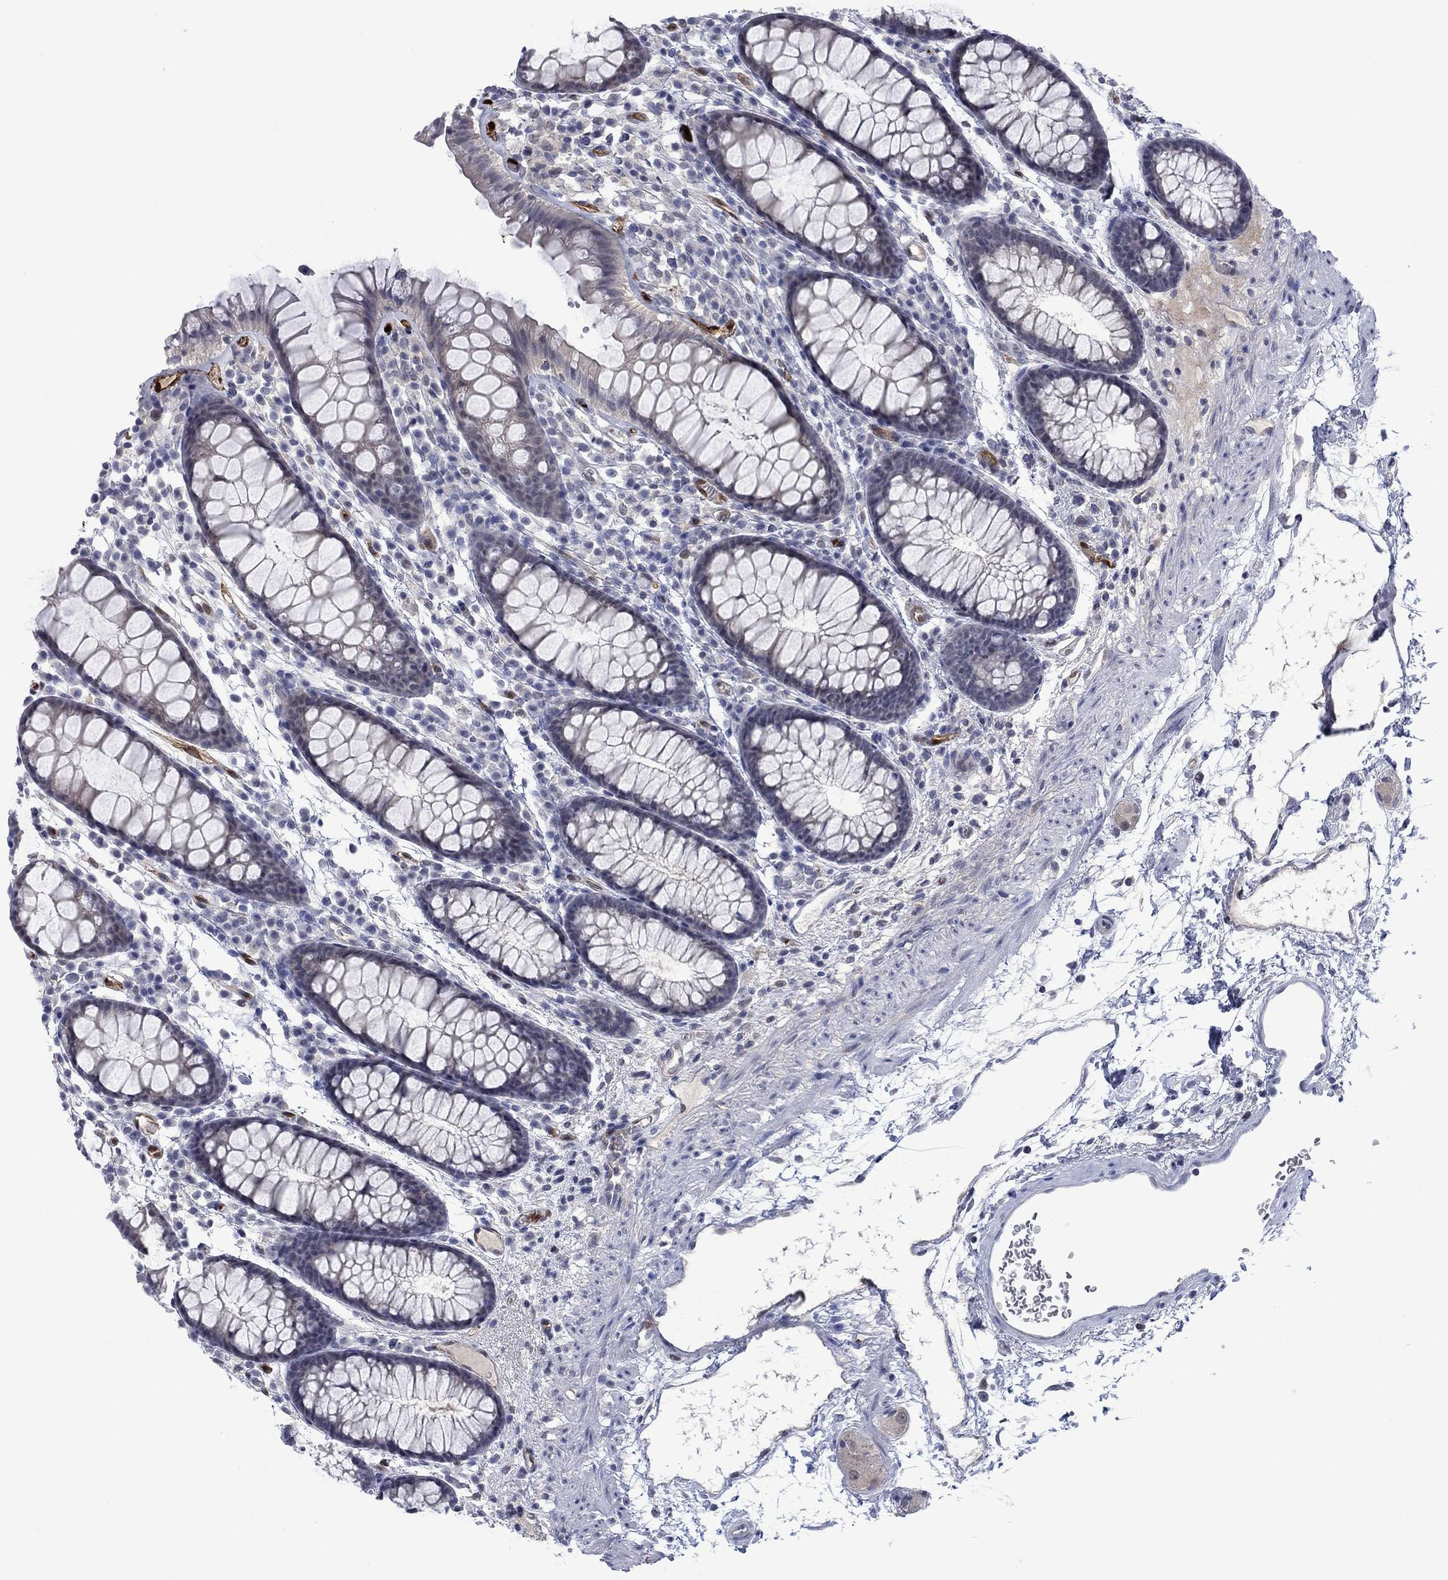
{"staining": {"intensity": "negative", "quantity": "none", "location": "none"}, "tissue": "colon", "cell_type": "Endothelial cells", "image_type": "normal", "snomed": [{"axis": "morphology", "description": "Normal tissue, NOS"}, {"axis": "topography", "description": "Colon"}], "caption": "DAB immunohistochemical staining of benign colon exhibits no significant positivity in endothelial cells.", "gene": "AGL", "patient": {"sex": "male", "age": 76}}